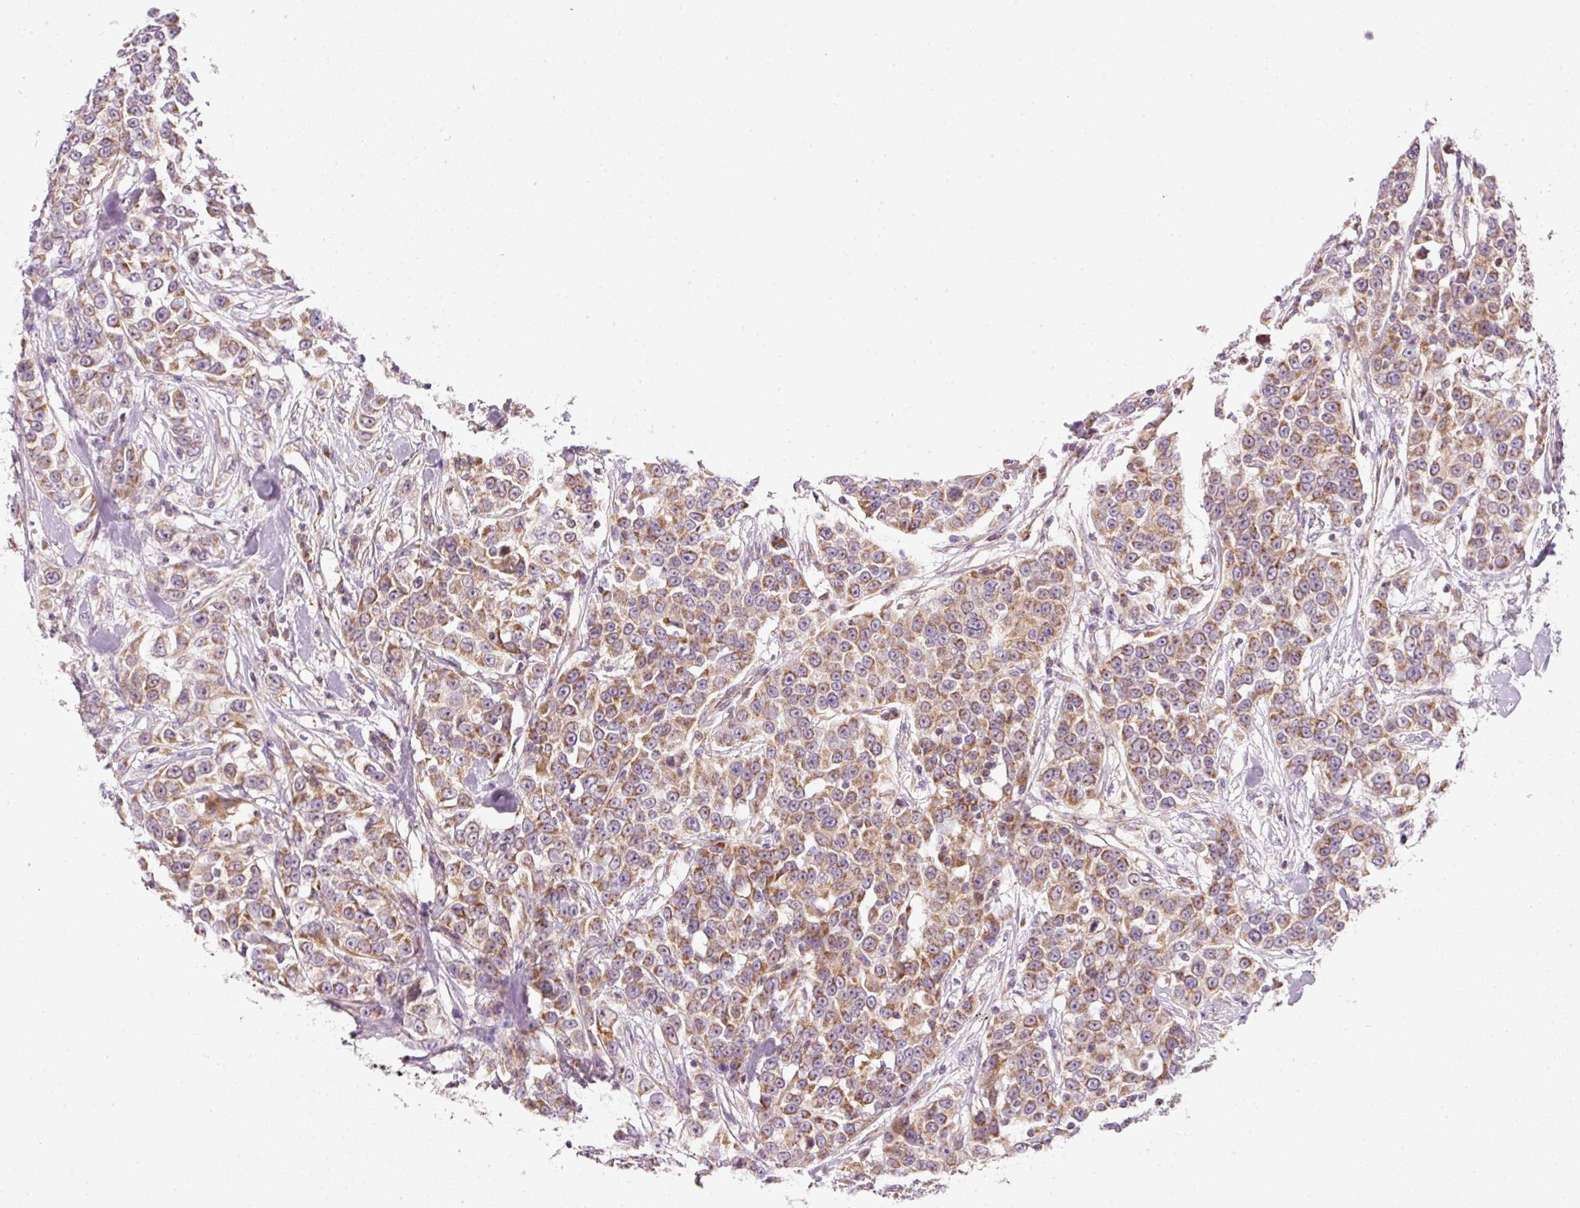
{"staining": {"intensity": "moderate", "quantity": ">75%", "location": "cytoplasmic/membranous"}, "tissue": "urothelial cancer", "cell_type": "Tumor cells", "image_type": "cancer", "snomed": [{"axis": "morphology", "description": "Urothelial carcinoma, High grade"}, {"axis": "topography", "description": "Urinary bladder"}], "caption": "Immunohistochemical staining of high-grade urothelial carcinoma reveals moderate cytoplasmic/membranous protein expression in approximately >75% of tumor cells.", "gene": "FAM78B", "patient": {"sex": "female", "age": 80}}